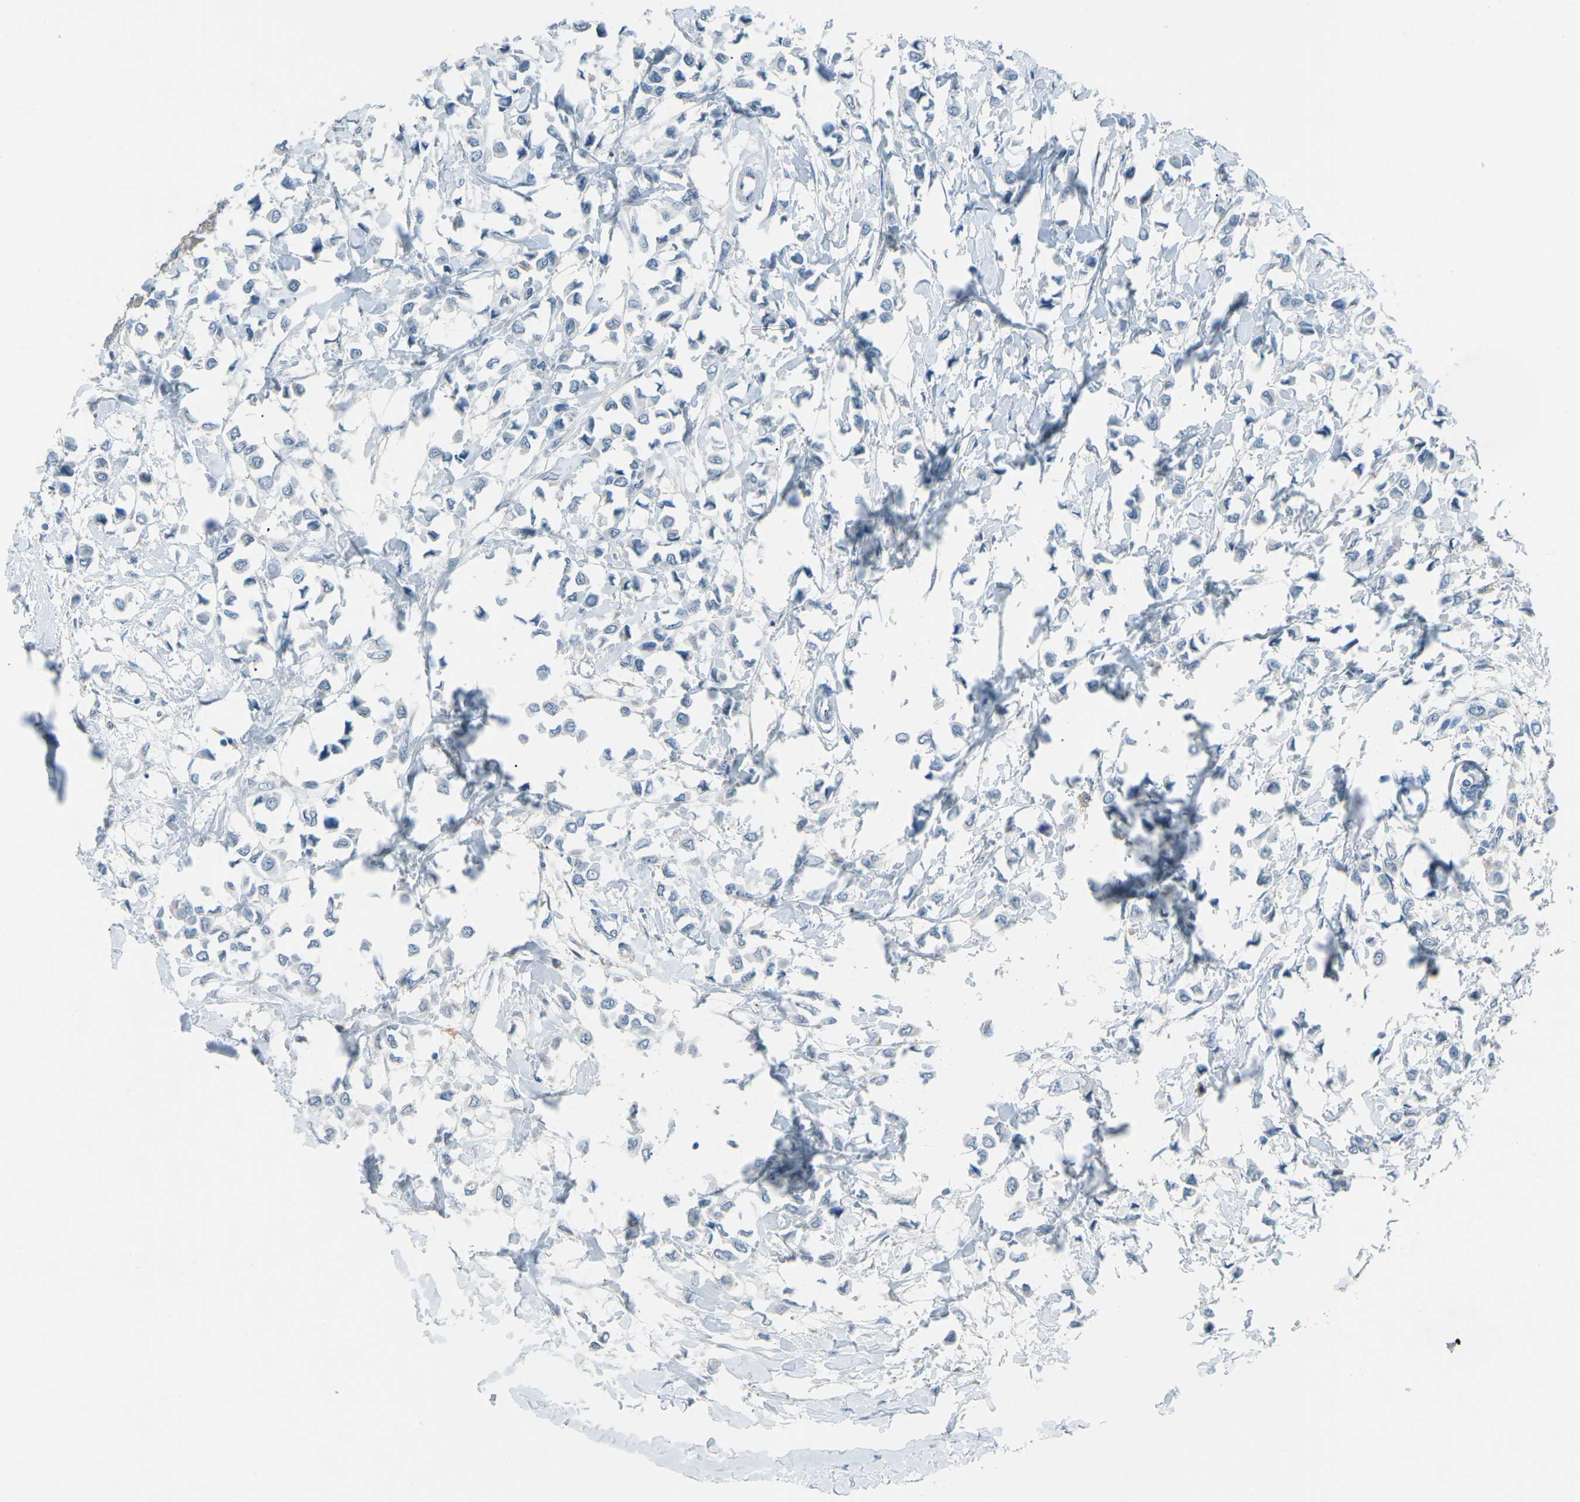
{"staining": {"intensity": "negative", "quantity": "none", "location": "none"}, "tissue": "breast cancer", "cell_type": "Tumor cells", "image_type": "cancer", "snomed": [{"axis": "morphology", "description": "Lobular carcinoma"}, {"axis": "topography", "description": "Breast"}], "caption": "An image of breast cancer stained for a protein exhibits no brown staining in tumor cells. (Stains: DAB immunohistochemistry (IHC) with hematoxylin counter stain, Microscopy: brightfield microscopy at high magnification).", "gene": "PRKCA", "patient": {"sex": "female", "age": 51}}